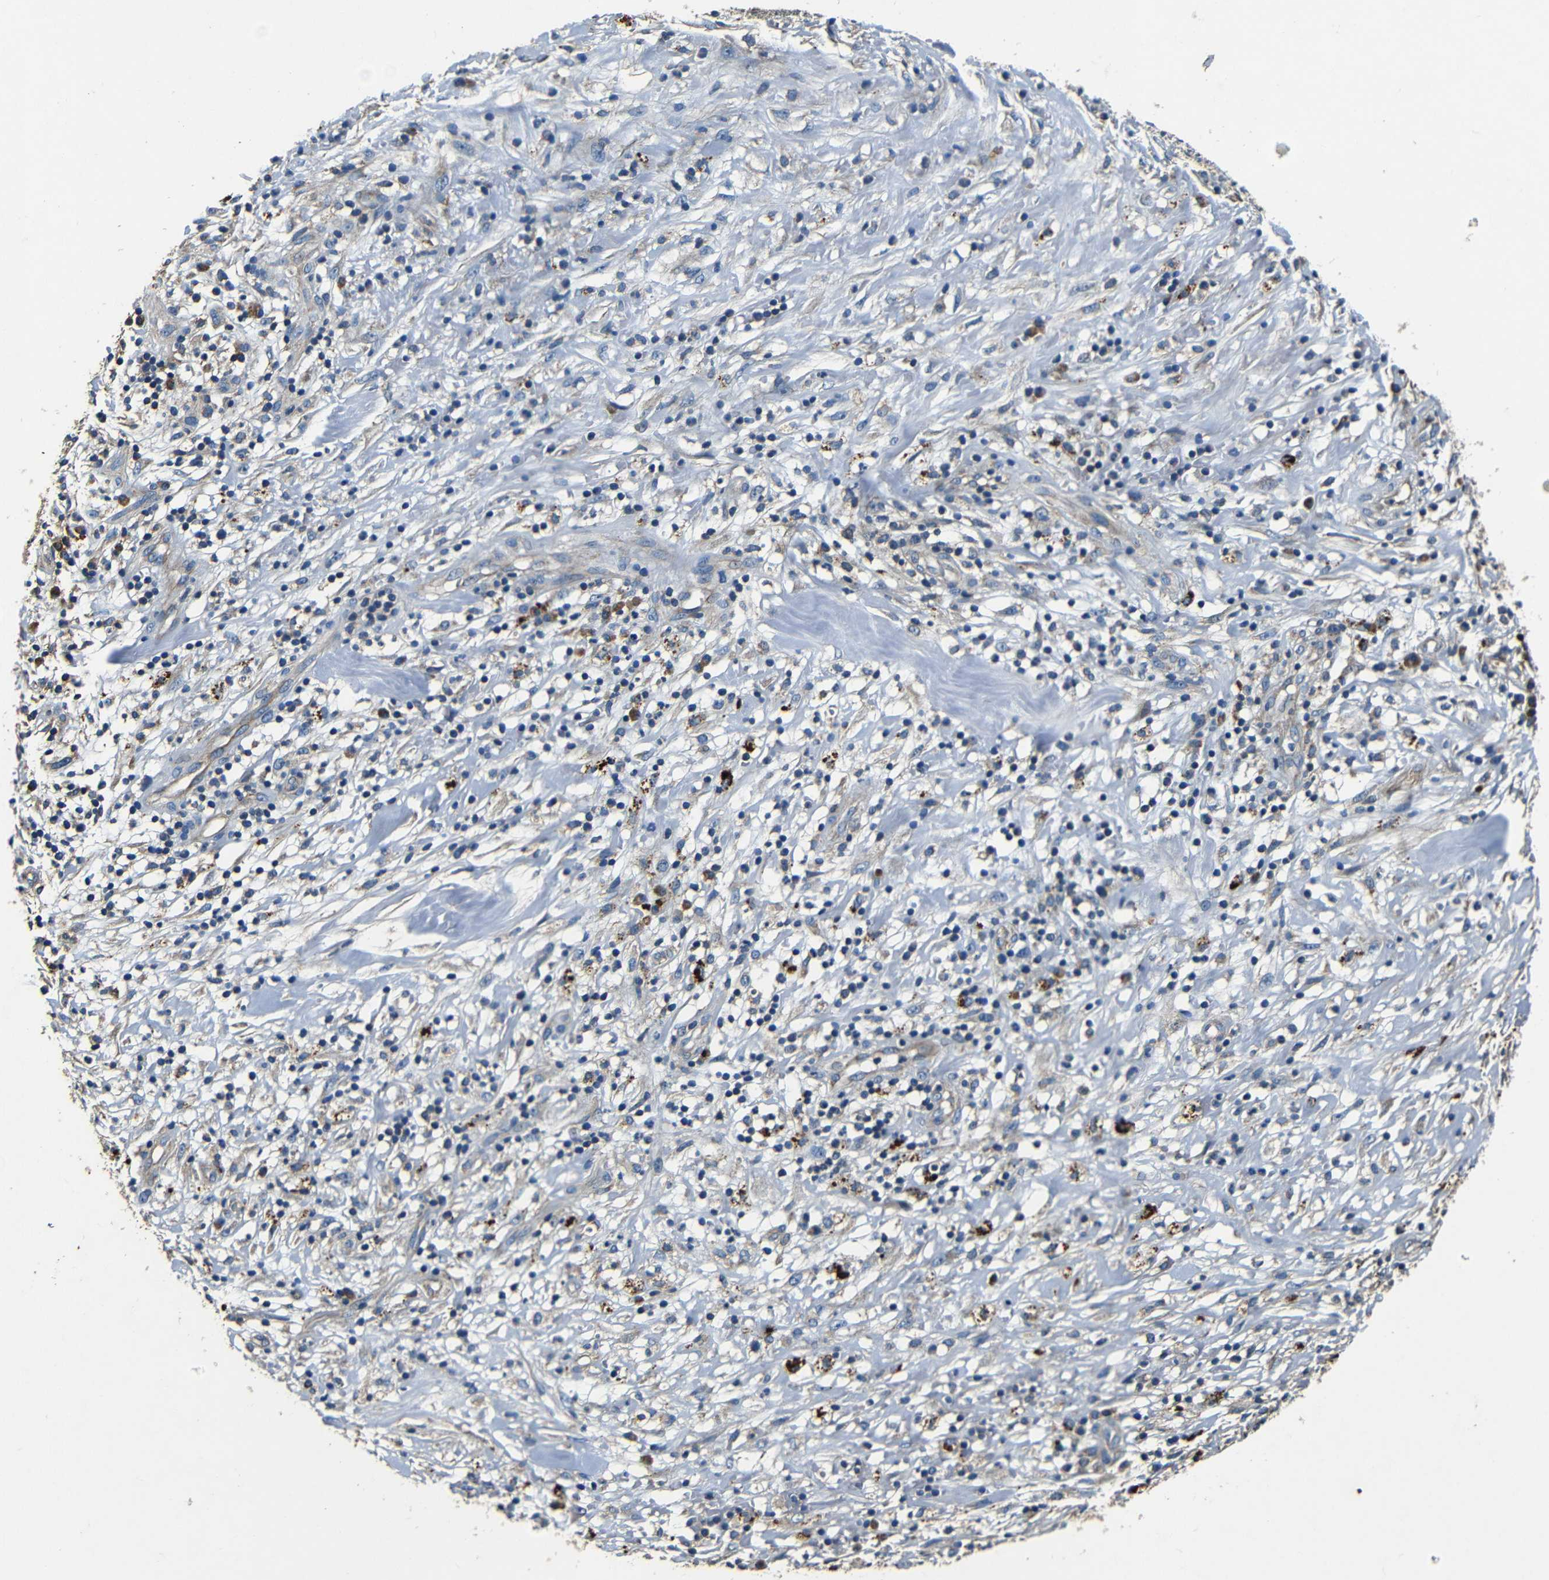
{"staining": {"intensity": "negative", "quantity": "none", "location": "none"}, "tissue": "melanoma", "cell_type": "Tumor cells", "image_type": "cancer", "snomed": [{"axis": "morphology", "description": "Necrosis, NOS"}, {"axis": "morphology", "description": "Malignant melanoma, NOS"}, {"axis": "topography", "description": "Skin"}], "caption": "Tumor cells are negative for brown protein staining in melanoma.", "gene": "MTX1", "patient": {"sex": "female", "age": 87}}